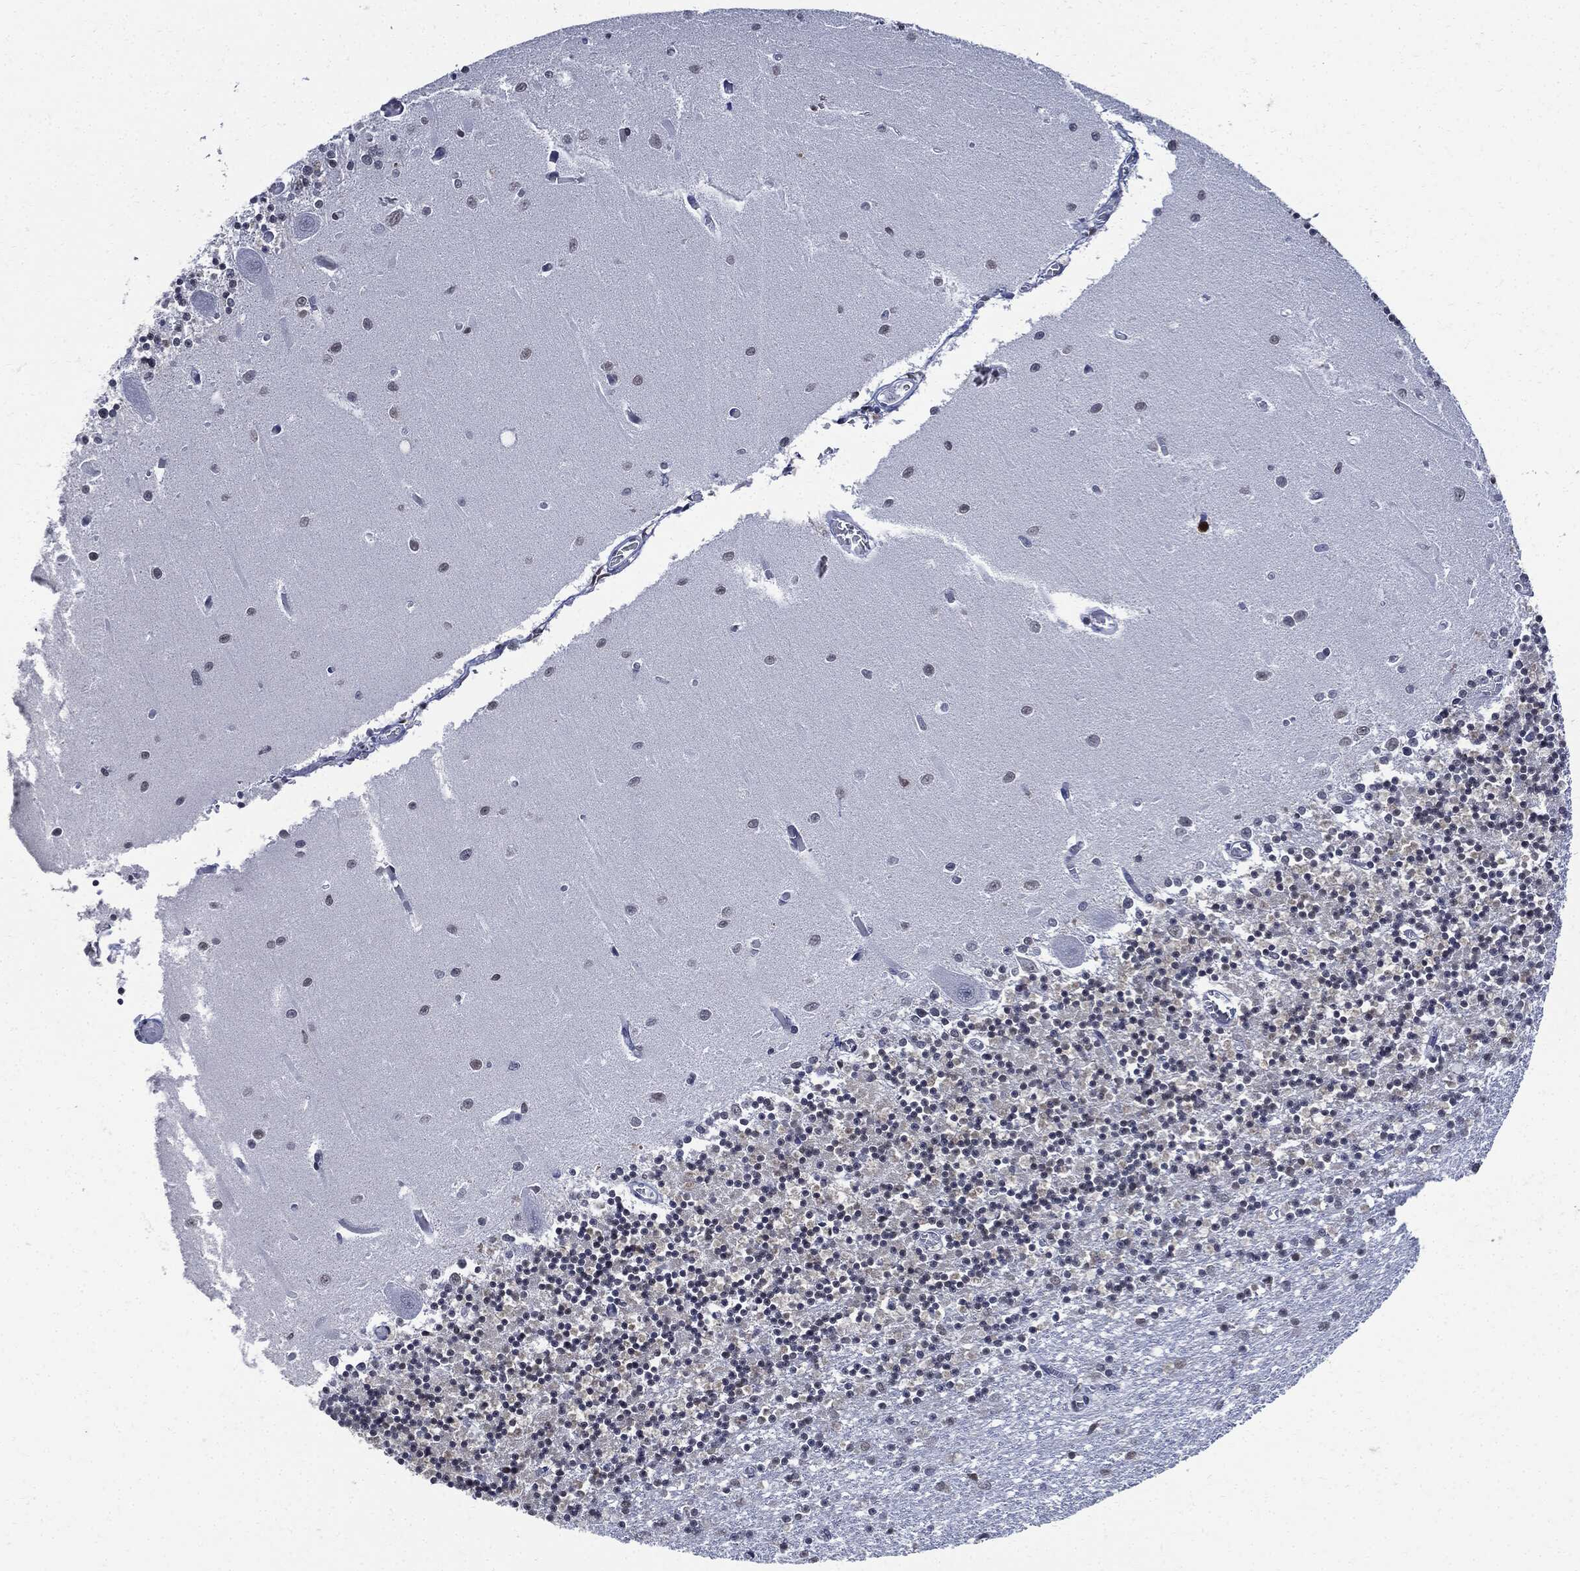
{"staining": {"intensity": "moderate", "quantity": "<25%", "location": "nuclear"}, "tissue": "cerebellum", "cell_type": "Cells in granular layer", "image_type": "normal", "snomed": [{"axis": "morphology", "description": "Normal tissue, NOS"}, {"axis": "topography", "description": "Cerebellum"}], "caption": "Moderate nuclear positivity for a protein is identified in approximately <25% of cells in granular layer of benign cerebellum using immunohistochemistry (IHC).", "gene": "PCNA", "patient": {"sex": "female", "age": 64}}